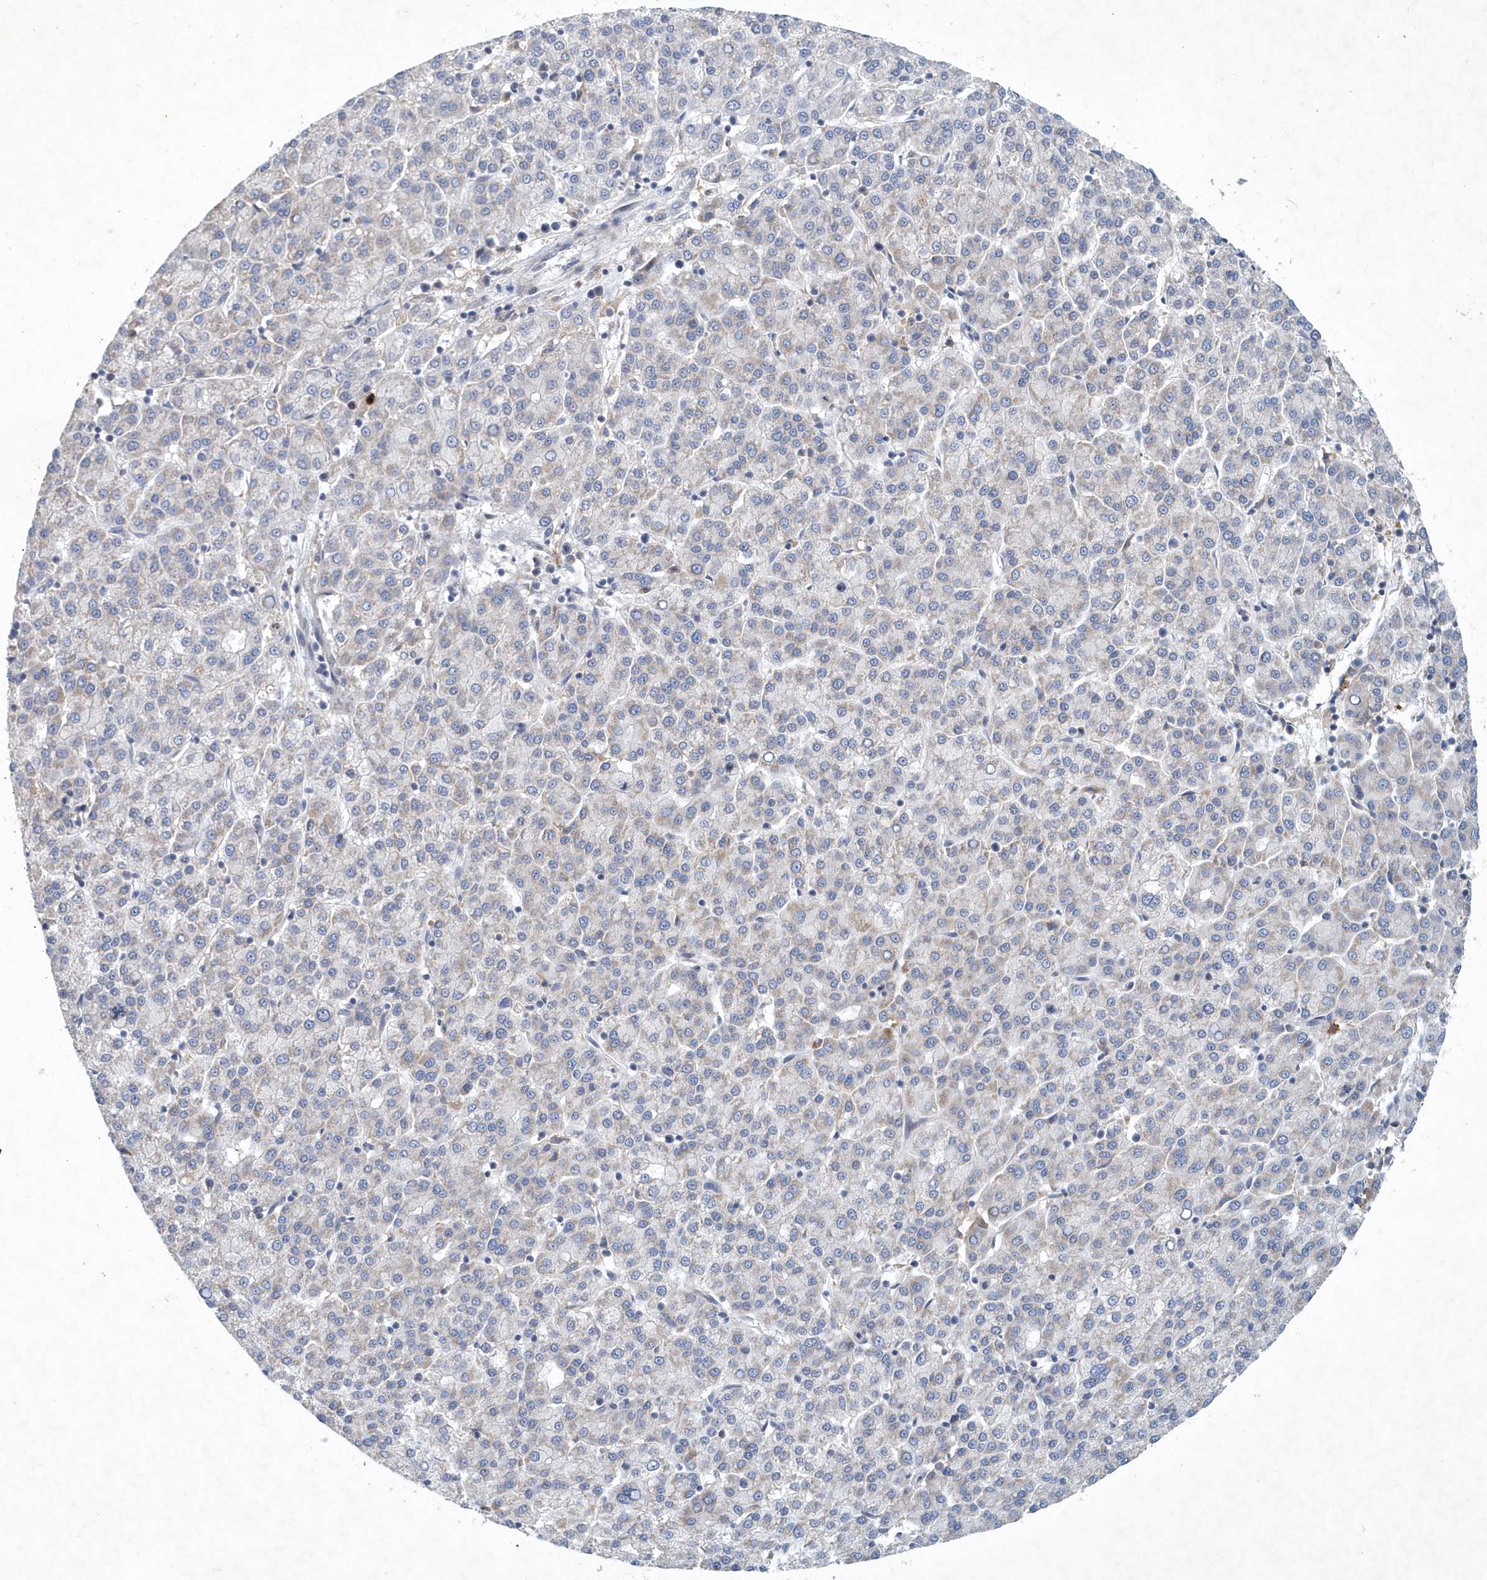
{"staining": {"intensity": "negative", "quantity": "none", "location": "none"}, "tissue": "liver cancer", "cell_type": "Tumor cells", "image_type": "cancer", "snomed": [{"axis": "morphology", "description": "Carcinoma, Hepatocellular, NOS"}, {"axis": "topography", "description": "Liver"}], "caption": "High power microscopy image of an immunohistochemistry (IHC) histopathology image of hepatocellular carcinoma (liver), revealing no significant staining in tumor cells.", "gene": "P2RY10", "patient": {"sex": "female", "age": 58}}